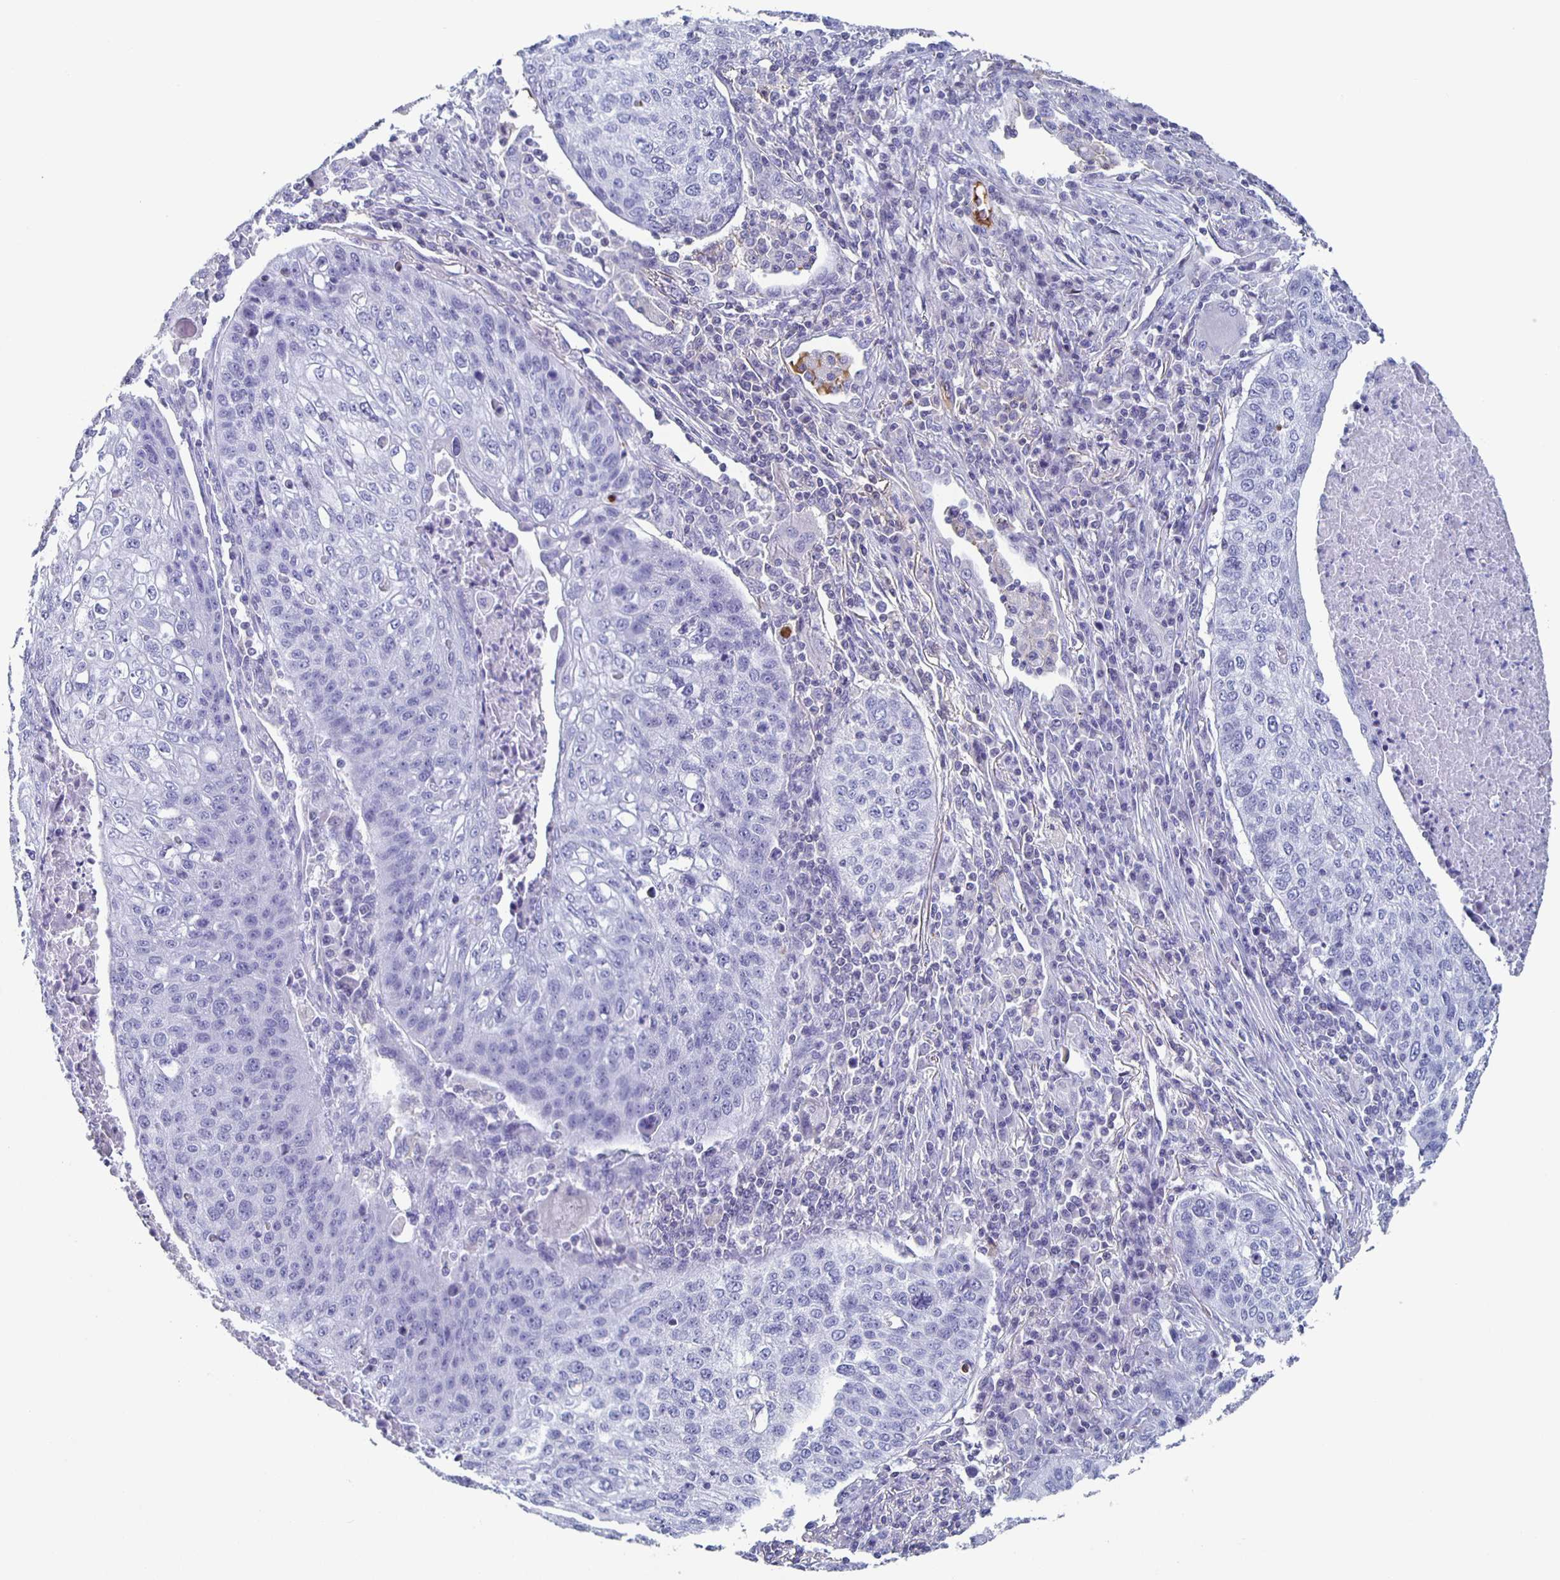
{"staining": {"intensity": "negative", "quantity": "none", "location": "none"}, "tissue": "lung cancer", "cell_type": "Tumor cells", "image_type": "cancer", "snomed": [{"axis": "morphology", "description": "Squamous cell carcinoma, NOS"}, {"axis": "topography", "description": "Lung"}], "caption": "This is a histopathology image of immunohistochemistry (IHC) staining of lung cancer, which shows no positivity in tumor cells. (IHC, brightfield microscopy, high magnification).", "gene": "FGA", "patient": {"sex": "male", "age": 63}}